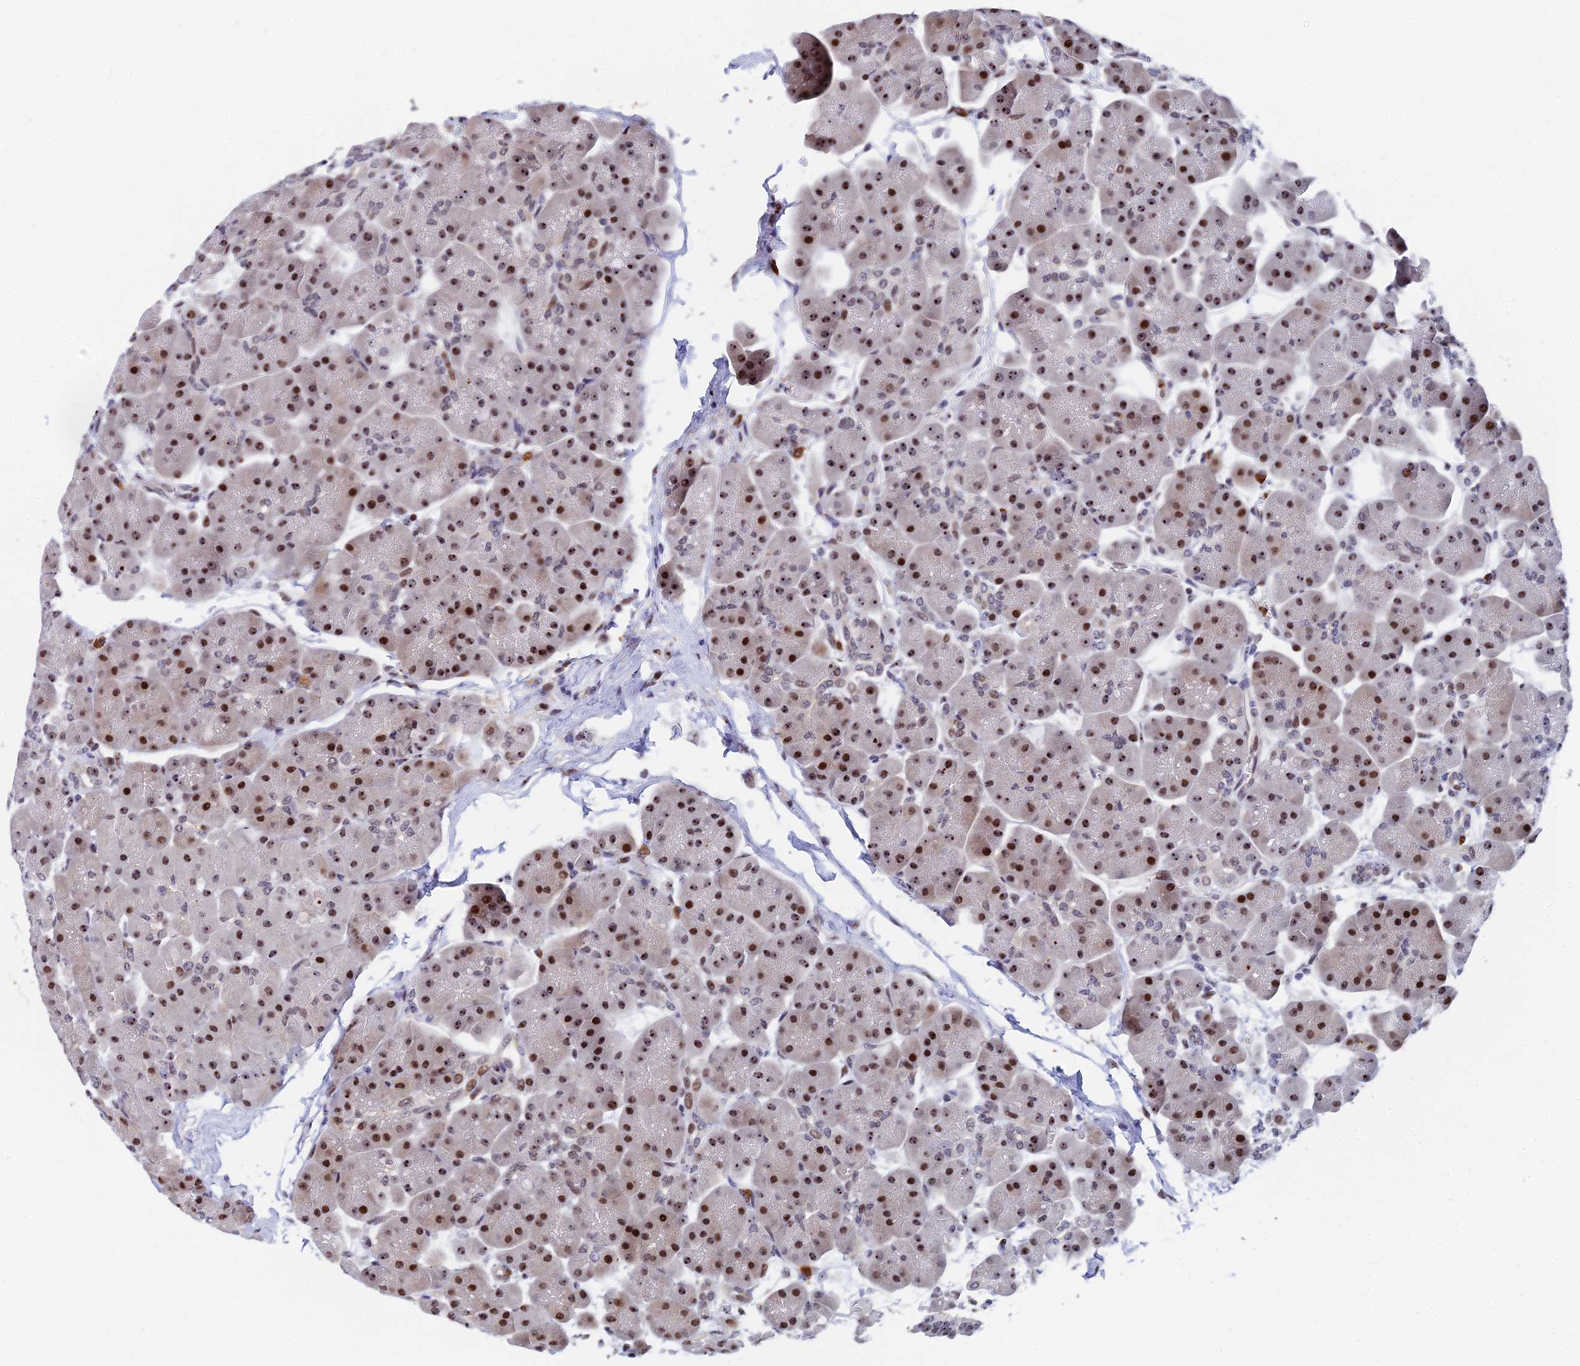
{"staining": {"intensity": "strong", "quantity": "25%-75%", "location": "nuclear"}, "tissue": "pancreas", "cell_type": "Exocrine glandular cells", "image_type": "normal", "snomed": [{"axis": "morphology", "description": "Normal tissue, NOS"}, {"axis": "topography", "description": "Pancreas"}], "caption": "Immunohistochemistry of unremarkable human pancreas exhibits high levels of strong nuclear expression in approximately 25%-75% of exocrine glandular cells.", "gene": "TIFA", "patient": {"sex": "male", "age": 66}}